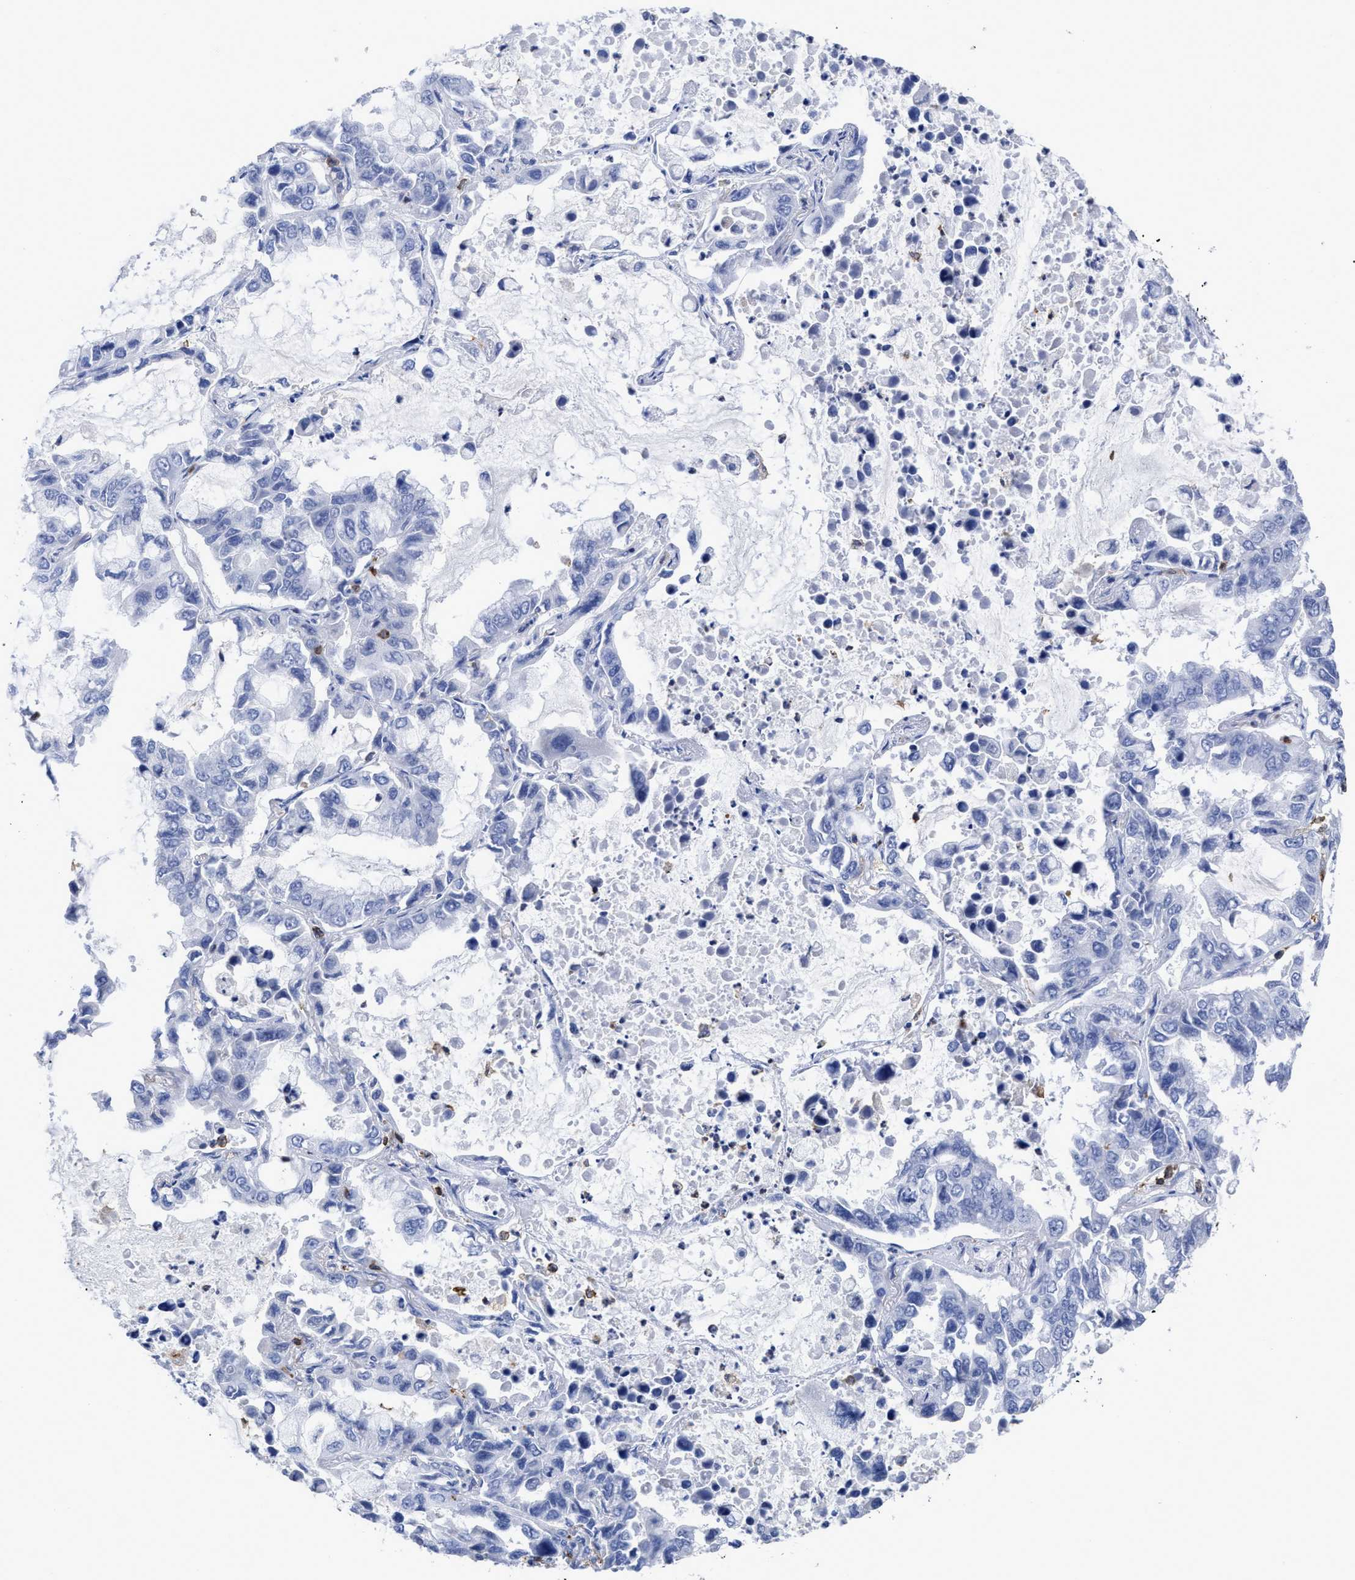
{"staining": {"intensity": "negative", "quantity": "none", "location": "none"}, "tissue": "lung cancer", "cell_type": "Tumor cells", "image_type": "cancer", "snomed": [{"axis": "morphology", "description": "Adenocarcinoma, NOS"}, {"axis": "topography", "description": "Lung"}], "caption": "Tumor cells are negative for brown protein staining in lung adenocarcinoma.", "gene": "HCLS1", "patient": {"sex": "male", "age": 64}}